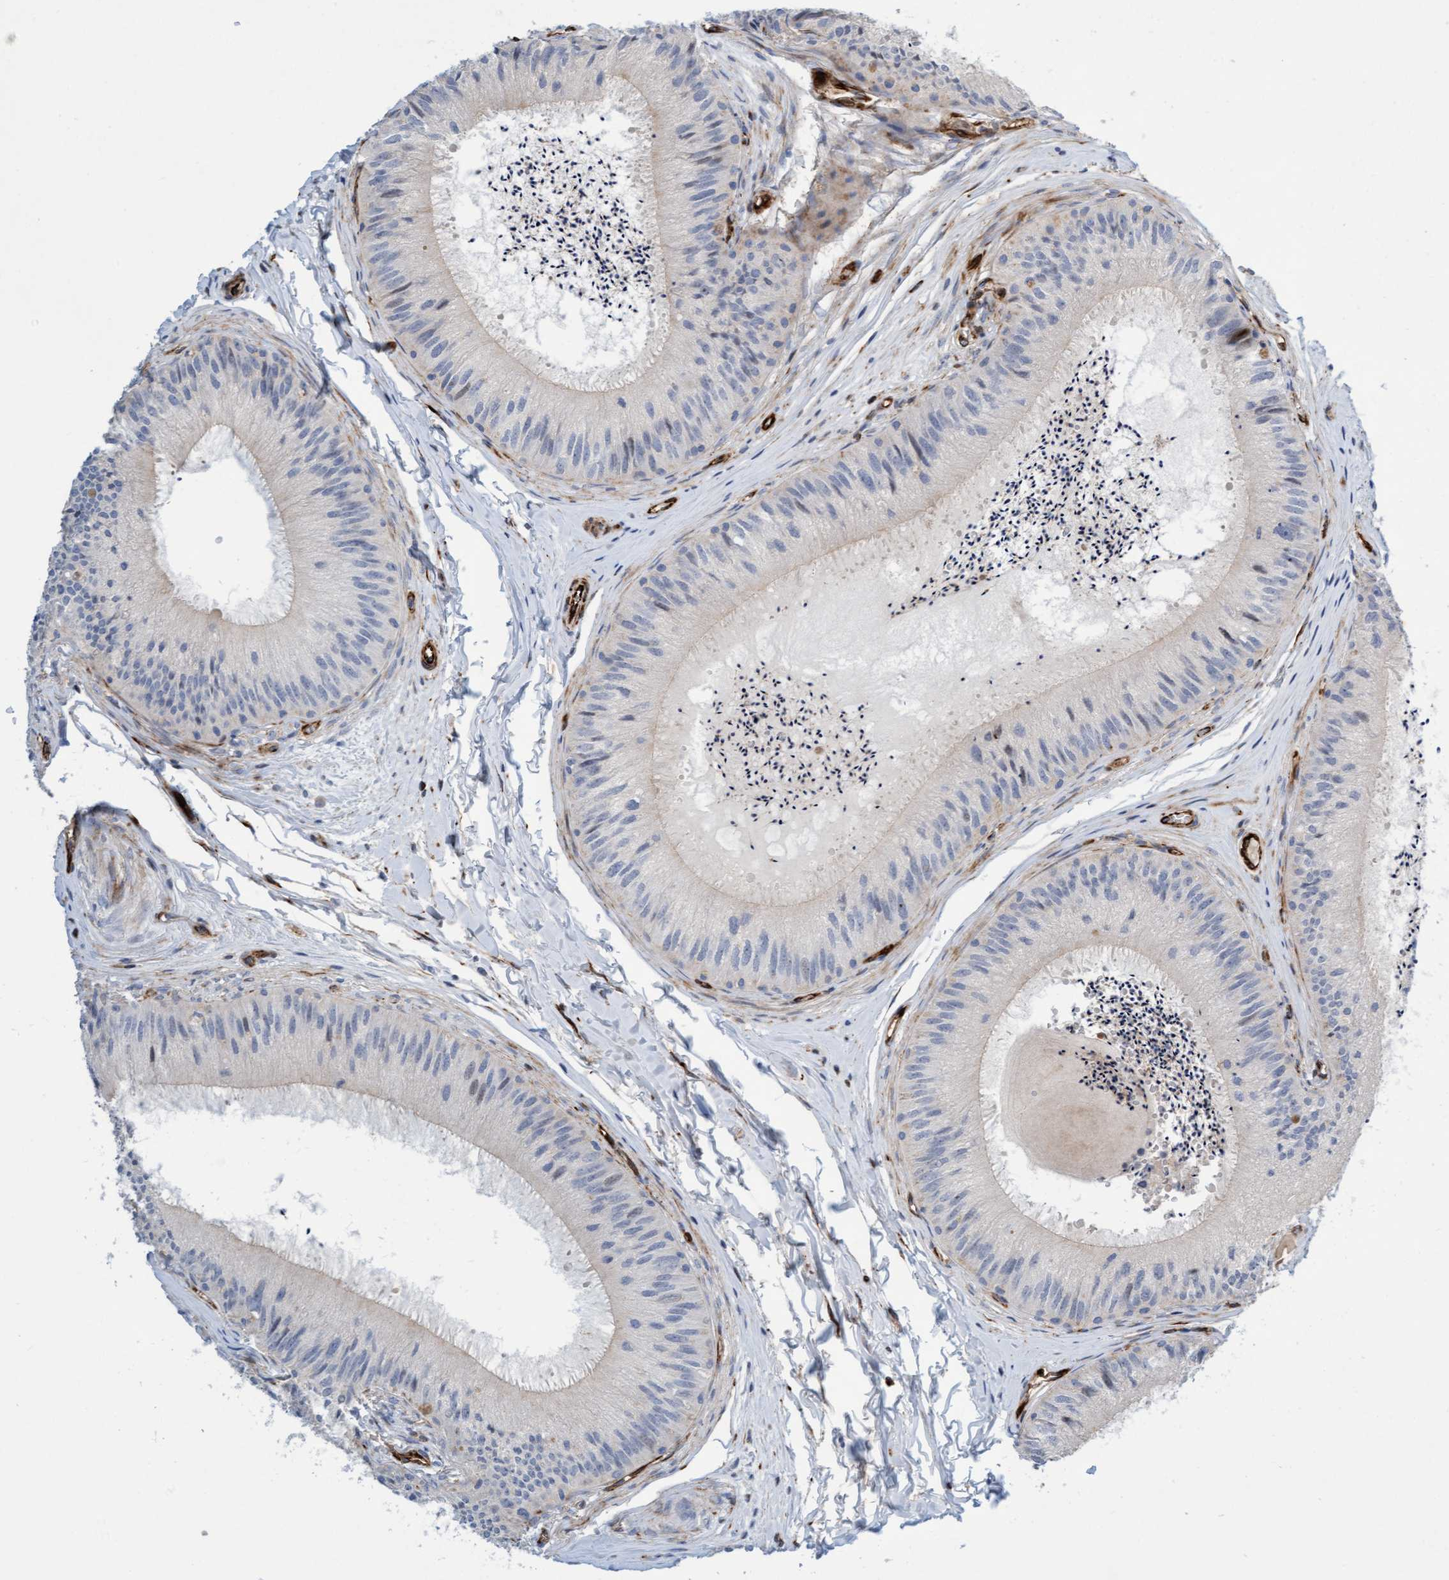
{"staining": {"intensity": "negative", "quantity": "none", "location": "none"}, "tissue": "epididymis", "cell_type": "Glandular cells", "image_type": "normal", "snomed": [{"axis": "morphology", "description": "Normal tissue, NOS"}, {"axis": "topography", "description": "Epididymis"}], "caption": "This photomicrograph is of benign epididymis stained with IHC to label a protein in brown with the nuclei are counter-stained blue. There is no staining in glandular cells.", "gene": "POLG2", "patient": {"sex": "male", "age": 31}}